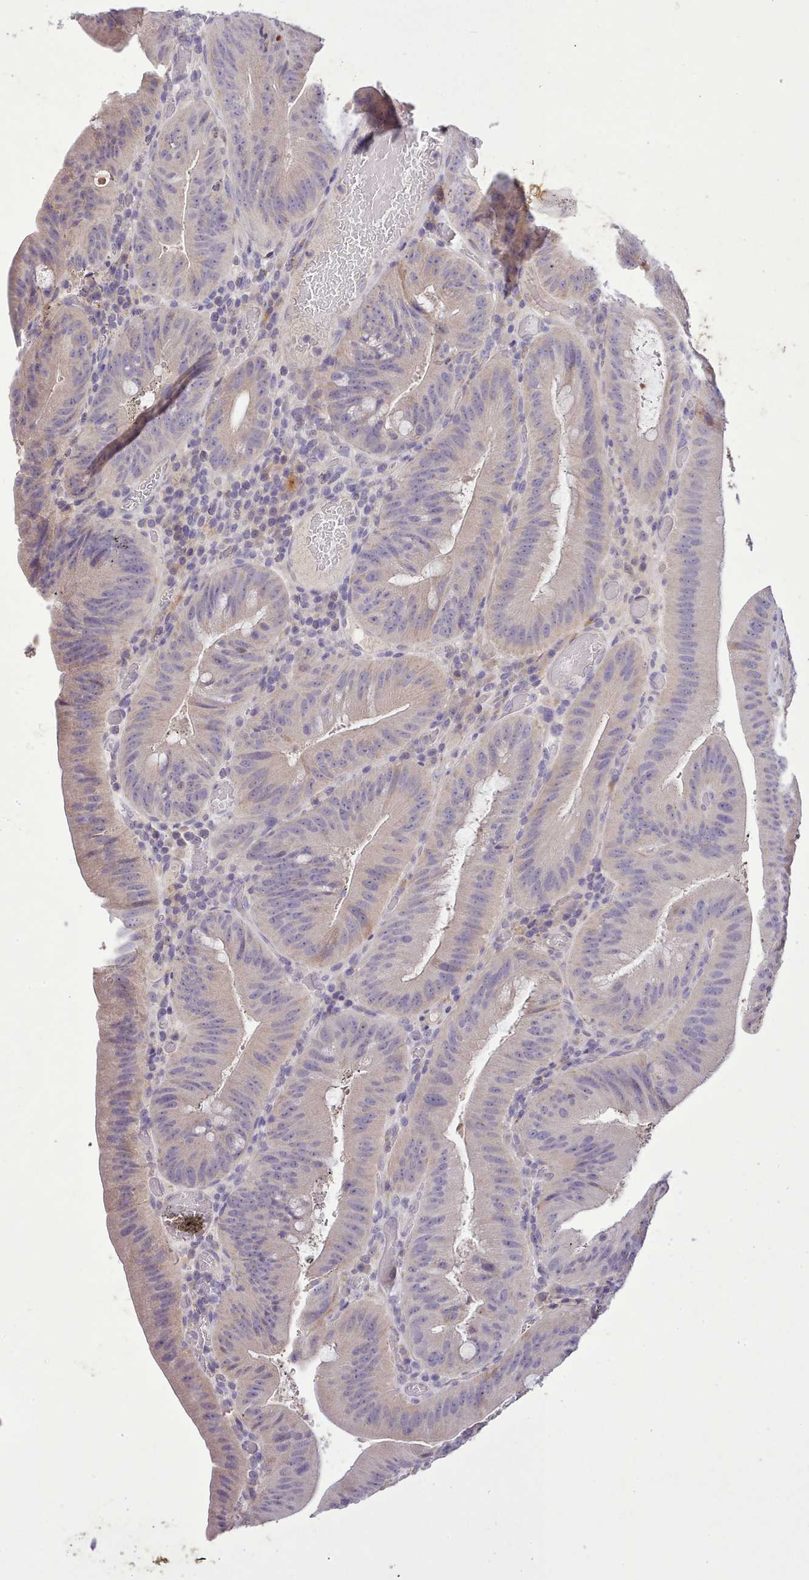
{"staining": {"intensity": "weak", "quantity": "<25%", "location": "cytoplasmic/membranous"}, "tissue": "colorectal cancer", "cell_type": "Tumor cells", "image_type": "cancer", "snomed": [{"axis": "morphology", "description": "Adenocarcinoma, NOS"}, {"axis": "topography", "description": "Colon"}], "caption": "This is a image of IHC staining of colorectal adenocarcinoma, which shows no staining in tumor cells. Brightfield microscopy of immunohistochemistry stained with DAB (3,3'-diaminobenzidine) (brown) and hematoxylin (blue), captured at high magnification.", "gene": "FAM83E", "patient": {"sex": "female", "age": 43}}